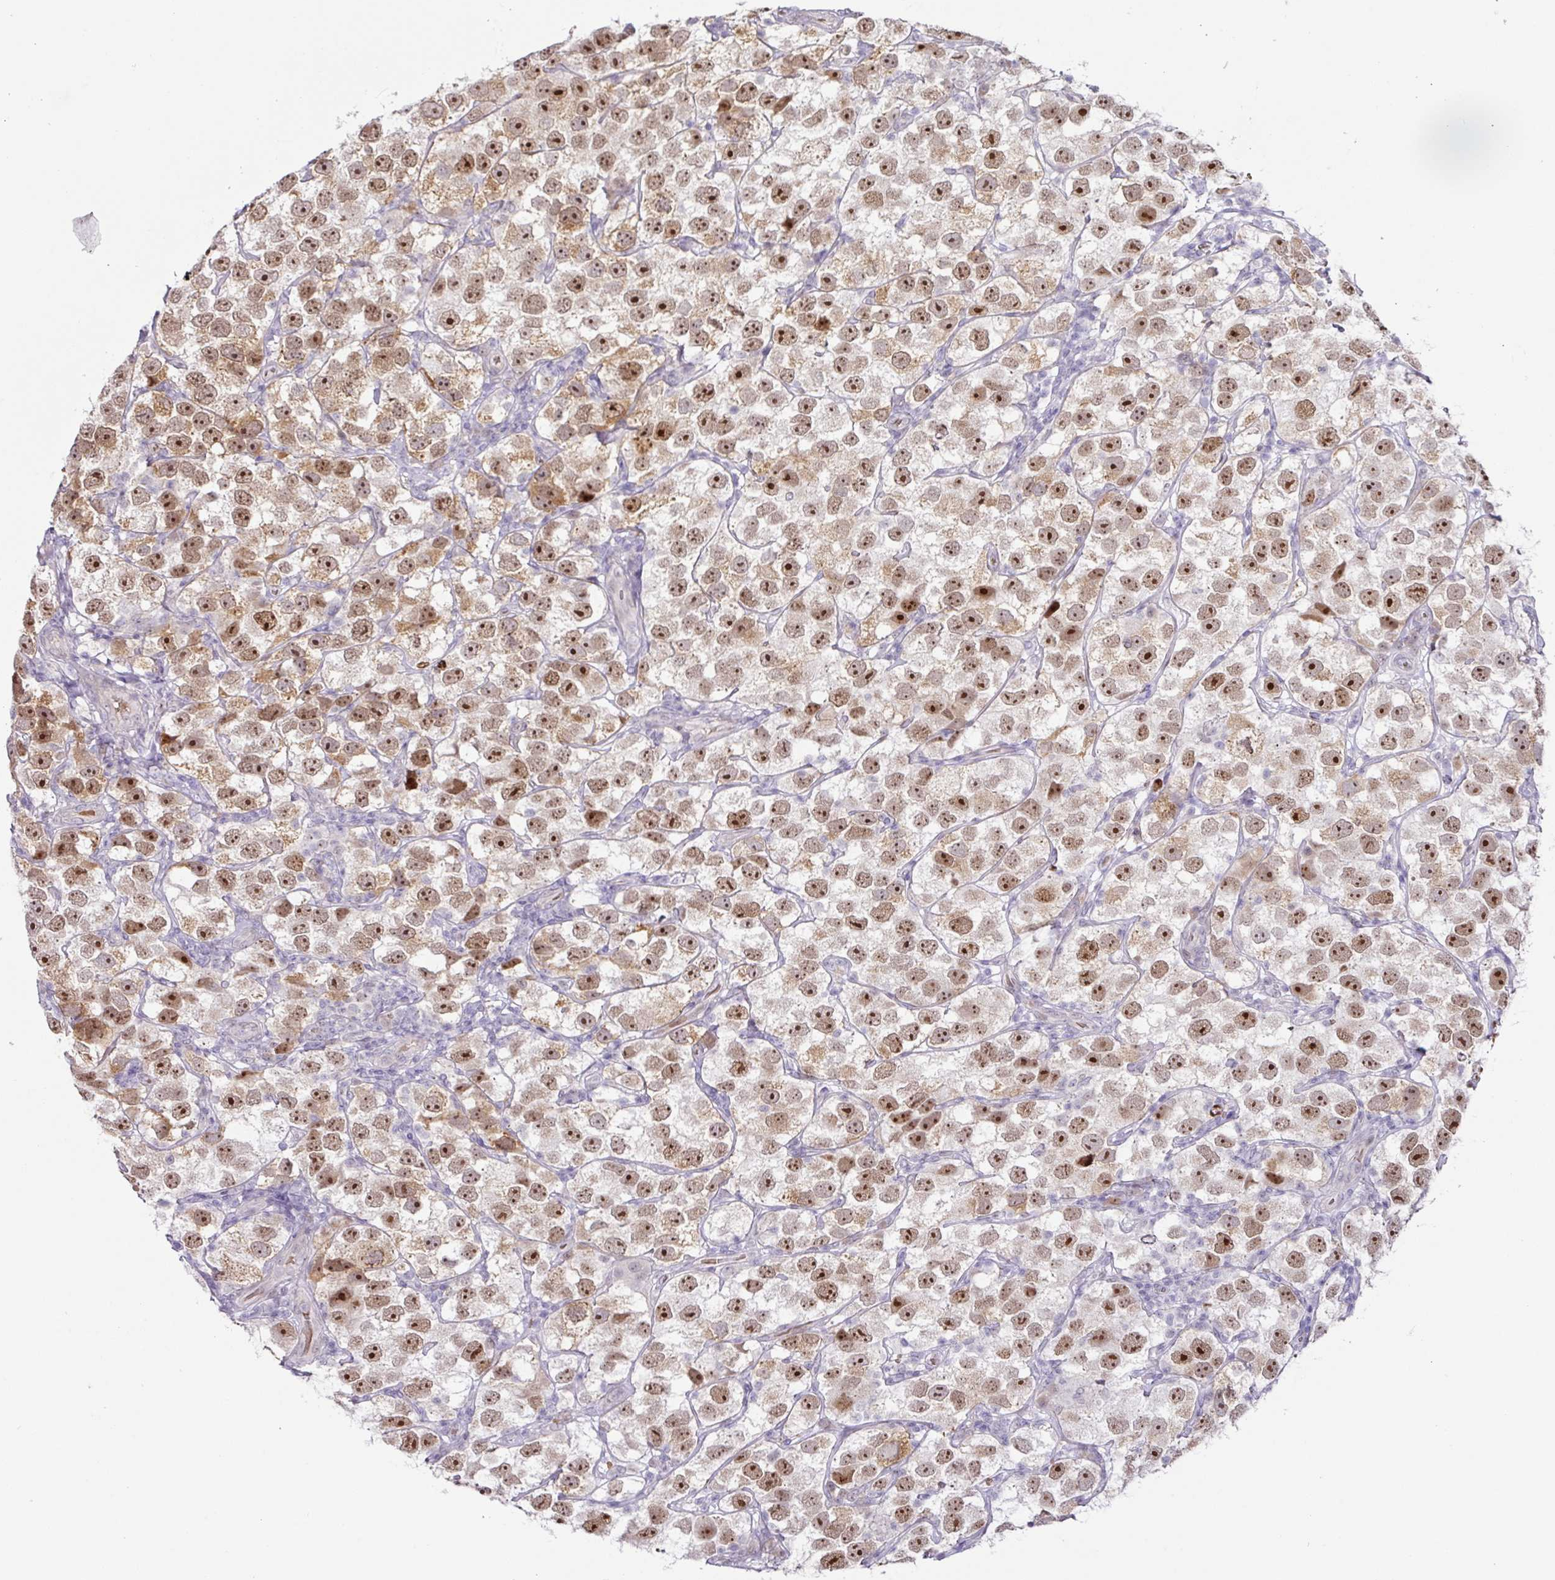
{"staining": {"intensity": "moderate", "quantity": ">75%", "location": "nuclear"}, "tissue": "testis cancer", "cell_type": "Tumor cells", "image_type": "cancer", "snomed": [{"axis": "morphology", "description": "Seminoma, NOS"}, {"axis": "topography", "description": "Testis"}], "caption": "IHC (DAB (3,3'-diaminobenzidine)) staining of testis cancer (seminoma) reveals moderate nuclear protein expression in about >75% of tumor cells.", "gene": "PARP2", "patient": {"sex": "male", "age": 26}}